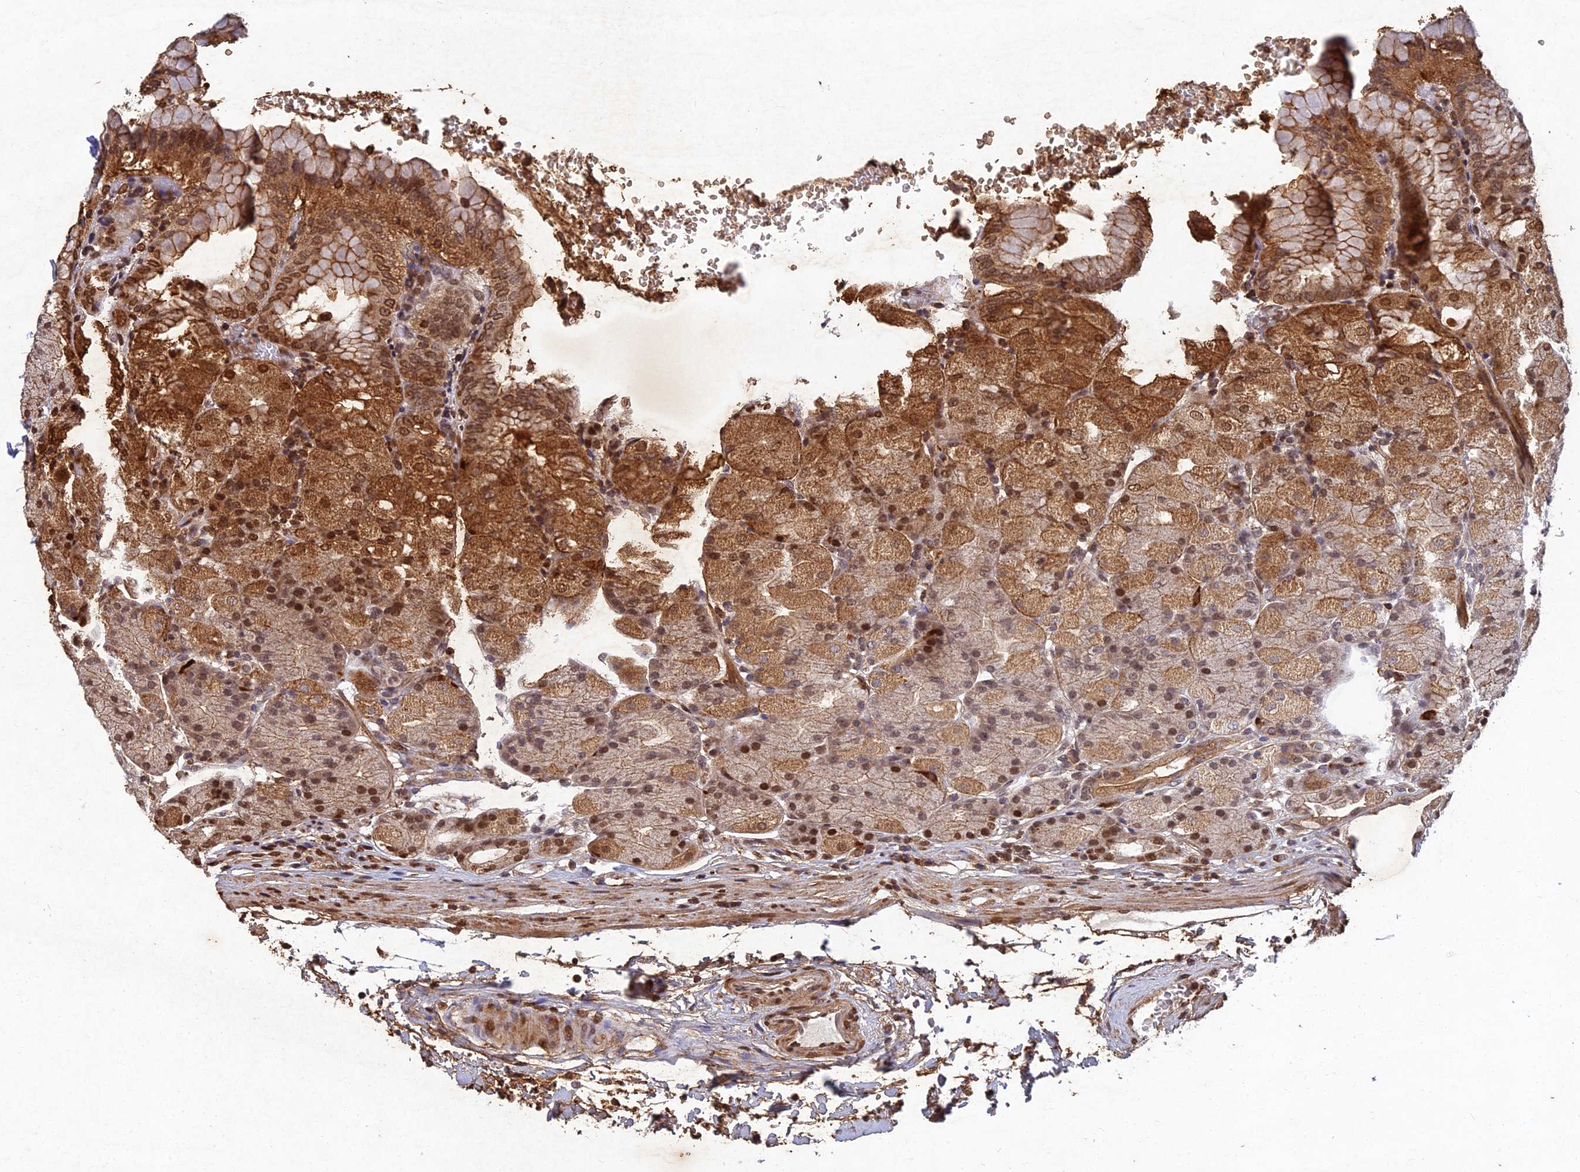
{"staining": {"intensity": "moderate", "quantity": "25%-75%", "location": "cytoplasmic/membranous,nuclear"}, "tissue": "stomach", "cell_type": "Glandular cells", "image_type": "normal", "snomed": [{"axis": "morphology", "description": "Normal tissue, NOS"}, {"axis": "topography", "description": "Stomach, upper"}, {"axis": "topography", "description": "Stomach, lower"}], "caption": "Protein expression analysis of normal human stomach reveals moderate cytoplasmic/membranous,nuclear expression in approximately 25%-75% of glandular cells. (Brightfield microscopy of DAB IHC at high magnification).", "gene": "RELCH", "patient": {"sex": "male", "age": 62}}